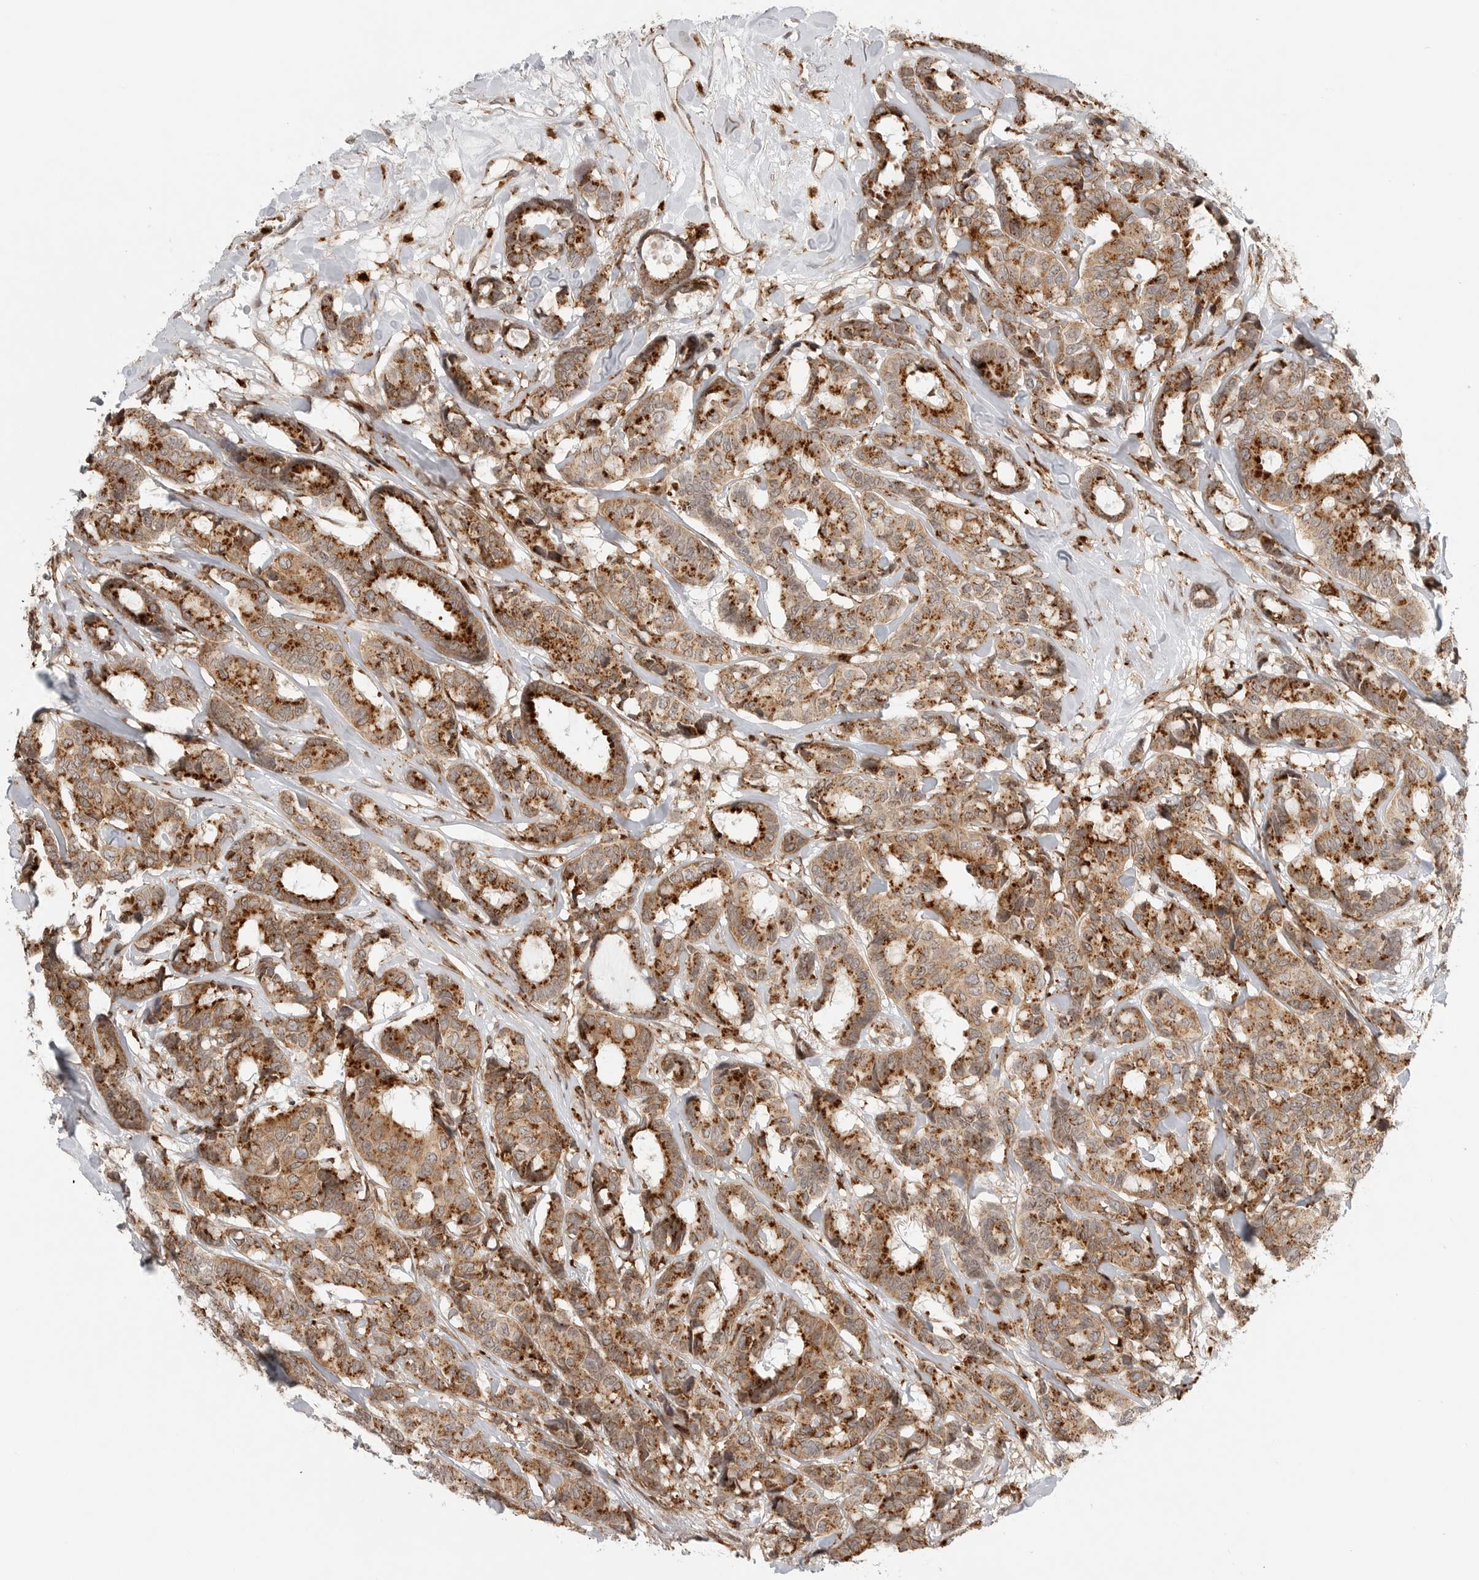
{"staining": {"intensity": "strong", "quantity": ">75%", "location": "cytoplasmic/membranous"}, "tissue": "breast cancer", "cell_type": "Tumor cells", "image_type": "cancer", "snomed": [{"axis": "morphology", "description": "Duct carcinoma"}, {"axis": "topography", "description": "Breast"}], "caption": "Breast intraductal carcinoma stained for a protein reveals strong cytoplasmic/membranous positivity in tumor cells.", "gene": "IDUA", "patient": {"sex": "female", "age": 87}}